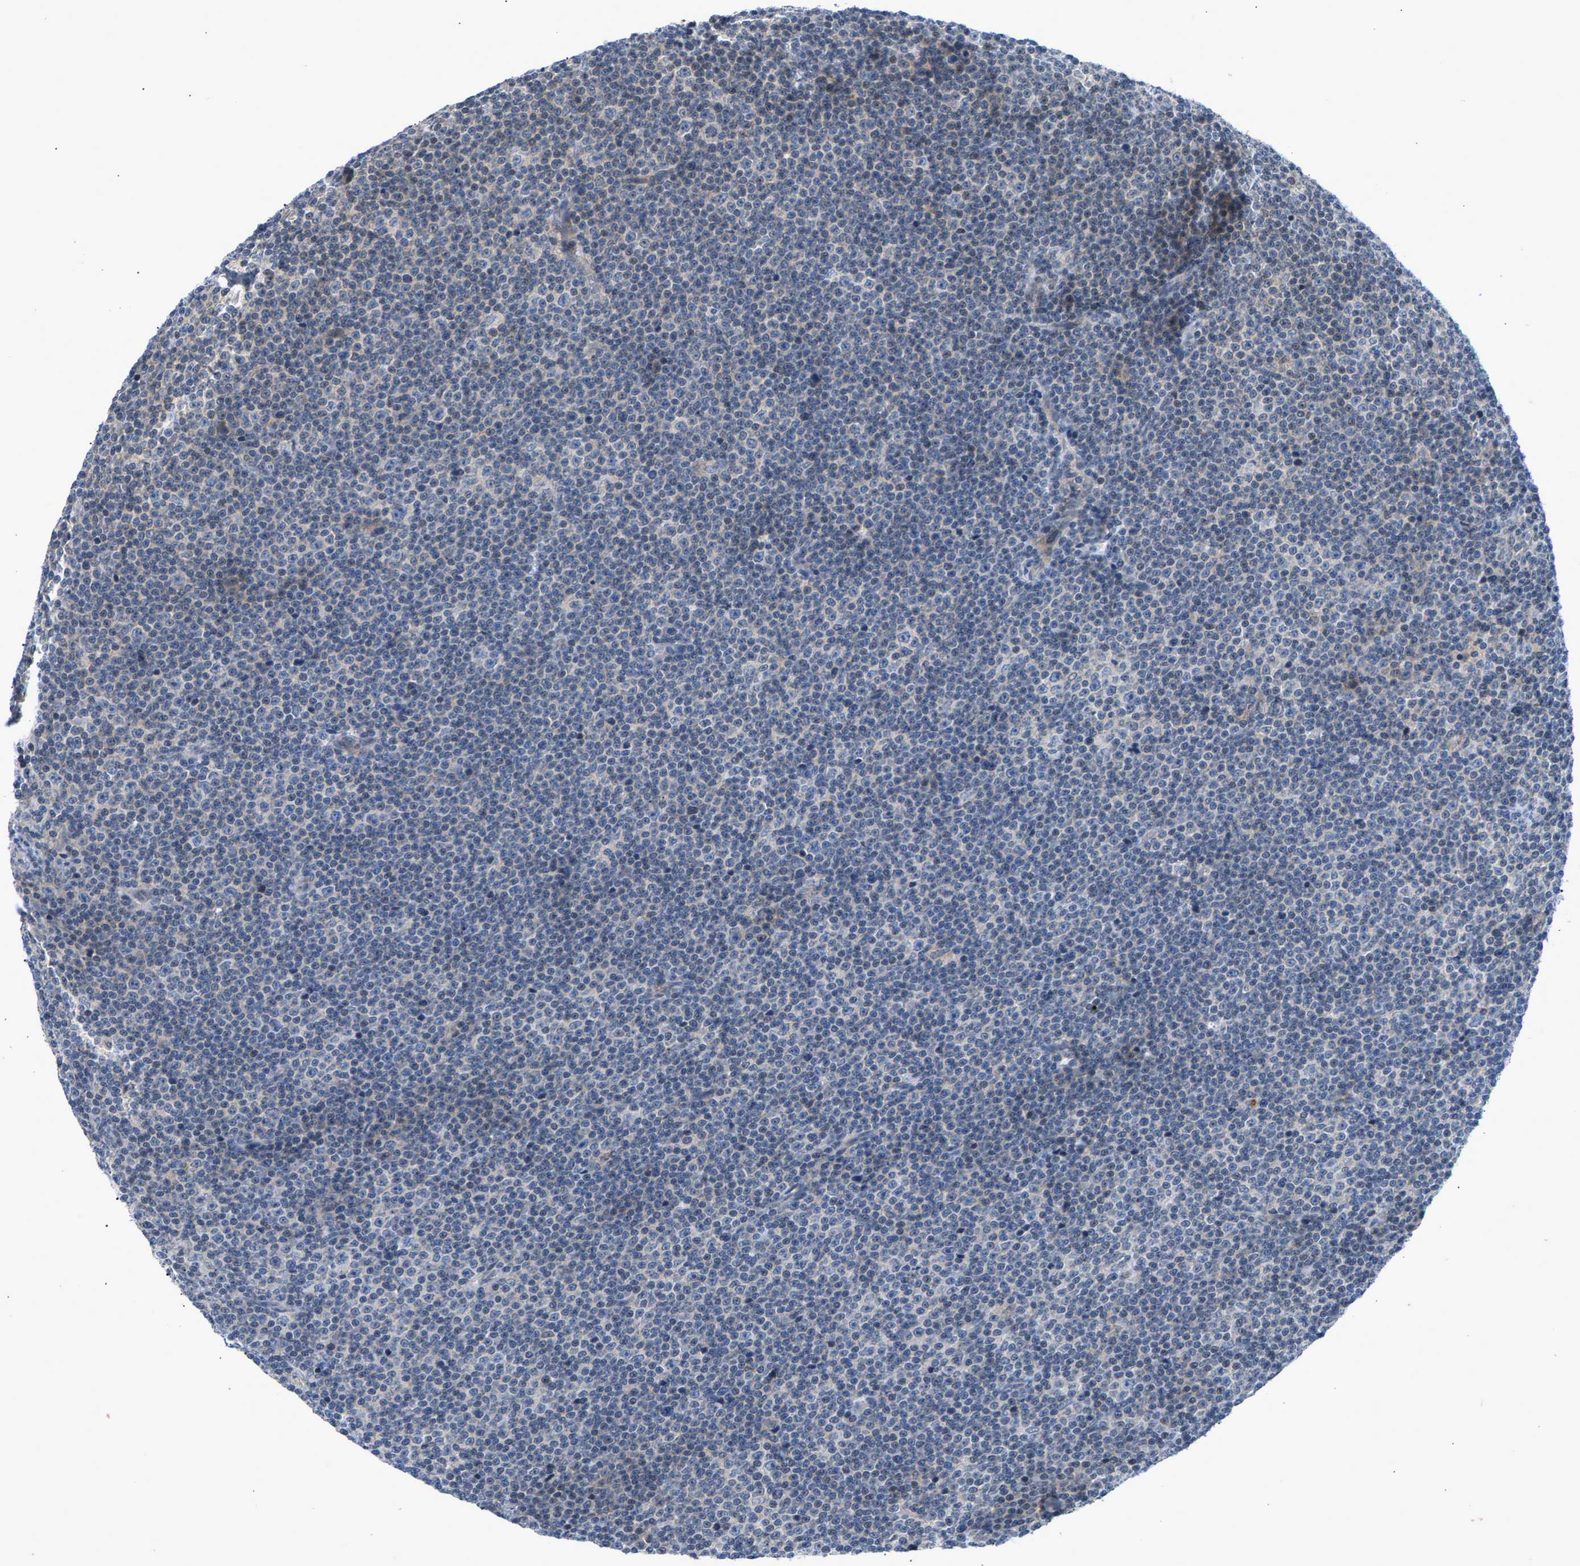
{"staining": {"intensity": "negative", "quantity": "none", "location": "none"}, "tissue": "lymphoma", "cell_type": "Tumor cells", "image_type": "cancer", "snomed": [{"axis": "morphology", "description": "Malignant lymphoma, non-Hodgkin's type, Low grade"}, {"axis": "topography", "description": "Lymph node"}], "caption": "The image reveals no significant positivity in tumor cells of lymphoma.", "gene": "ZPR1", "patient": {"sex": "female", "age": 67}}